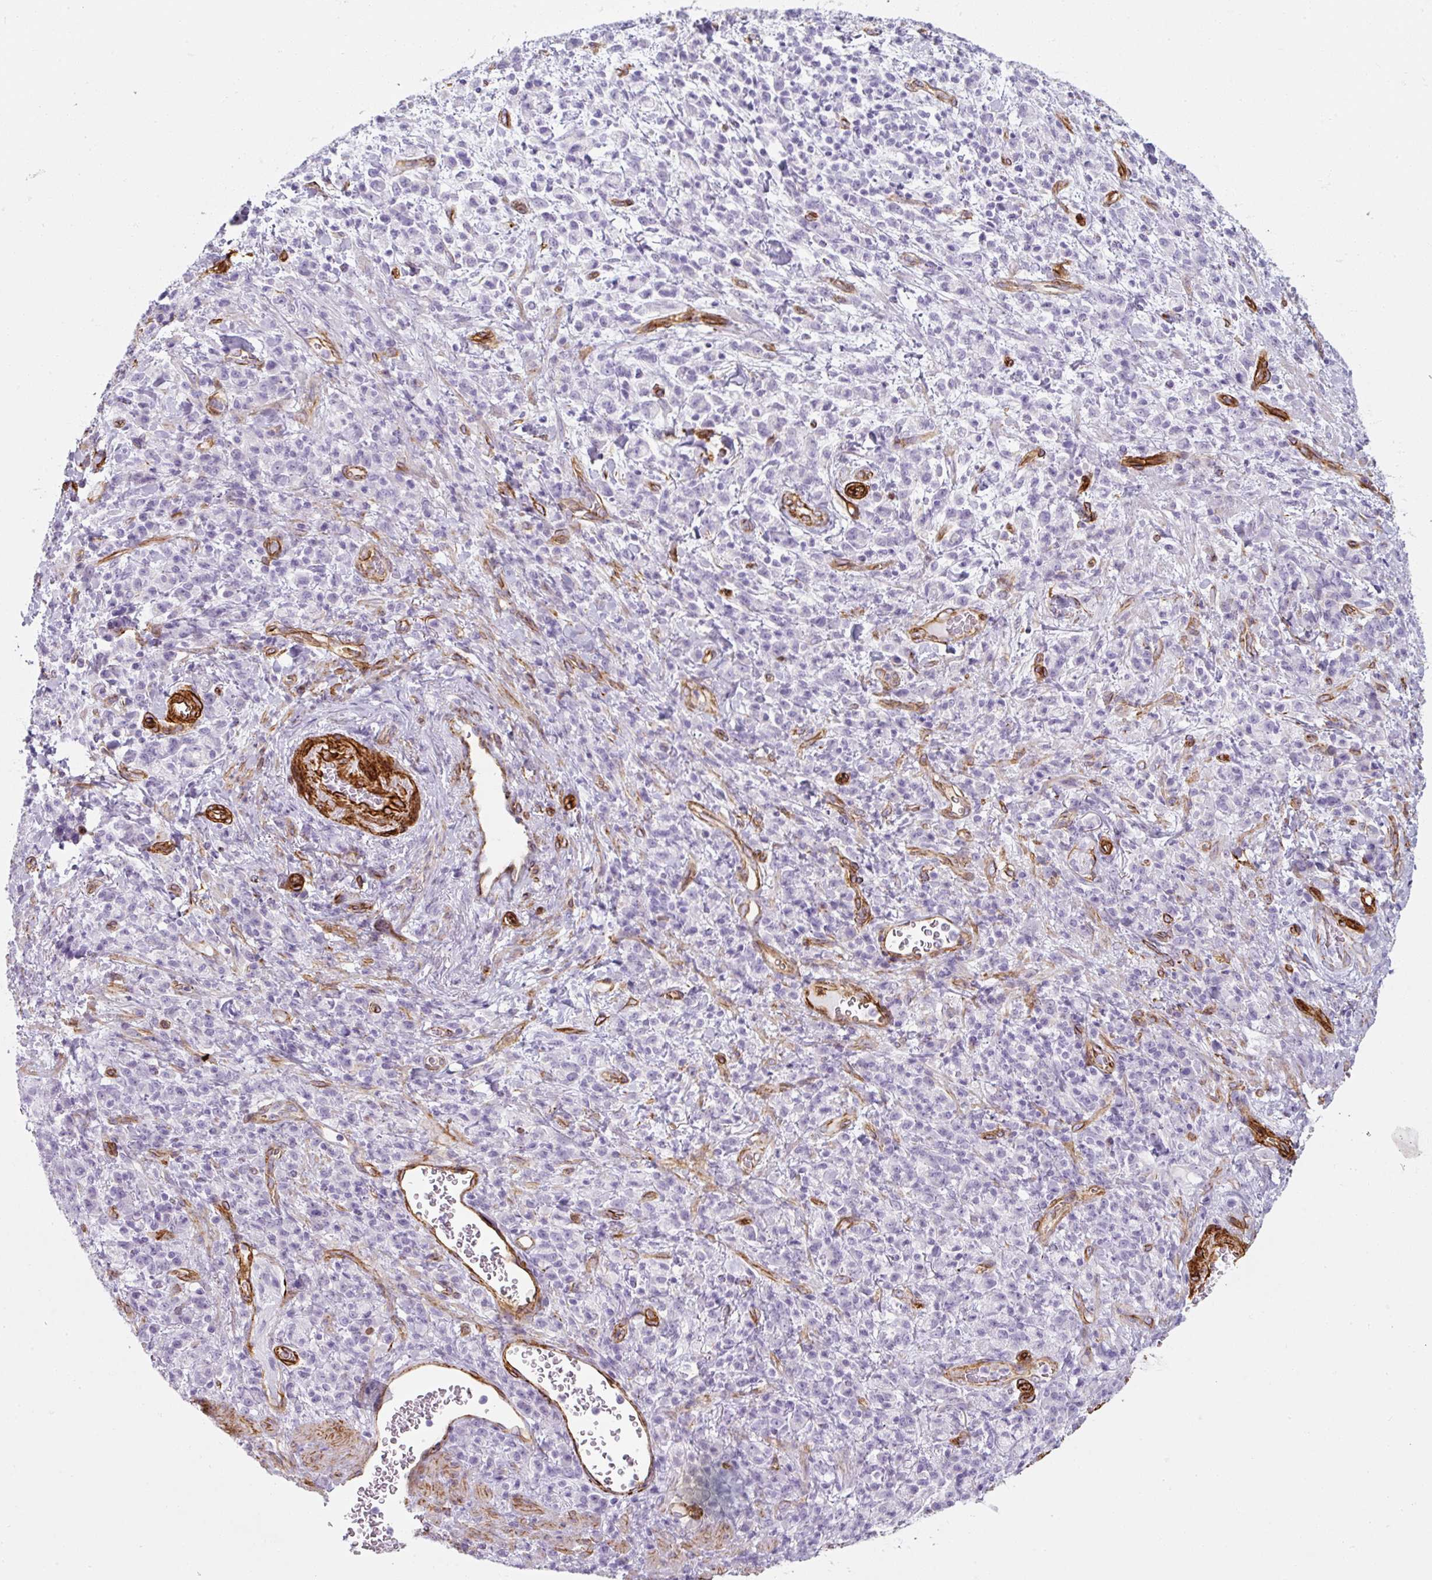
{"staining": {"intensity": "negative", "quantity": "none", "location": "none"}, "tissue": "stomach cancer", "cell_type": "Tumor cells", "image_type": "cancer", "snomed": [{"axis": "morphology", "description": "Adenocarcinoma, NOS"}, {"axis": "topography", "description": "Stomach"}], "caption": "Image shows no protein expression in tumor cells of stomach cancer (adenocarcinoma) tissue. (DAB immunohistochemistry, high magnification).", "gene": "CAVIN3", "patient": {"sex": "male", "age": 76}}